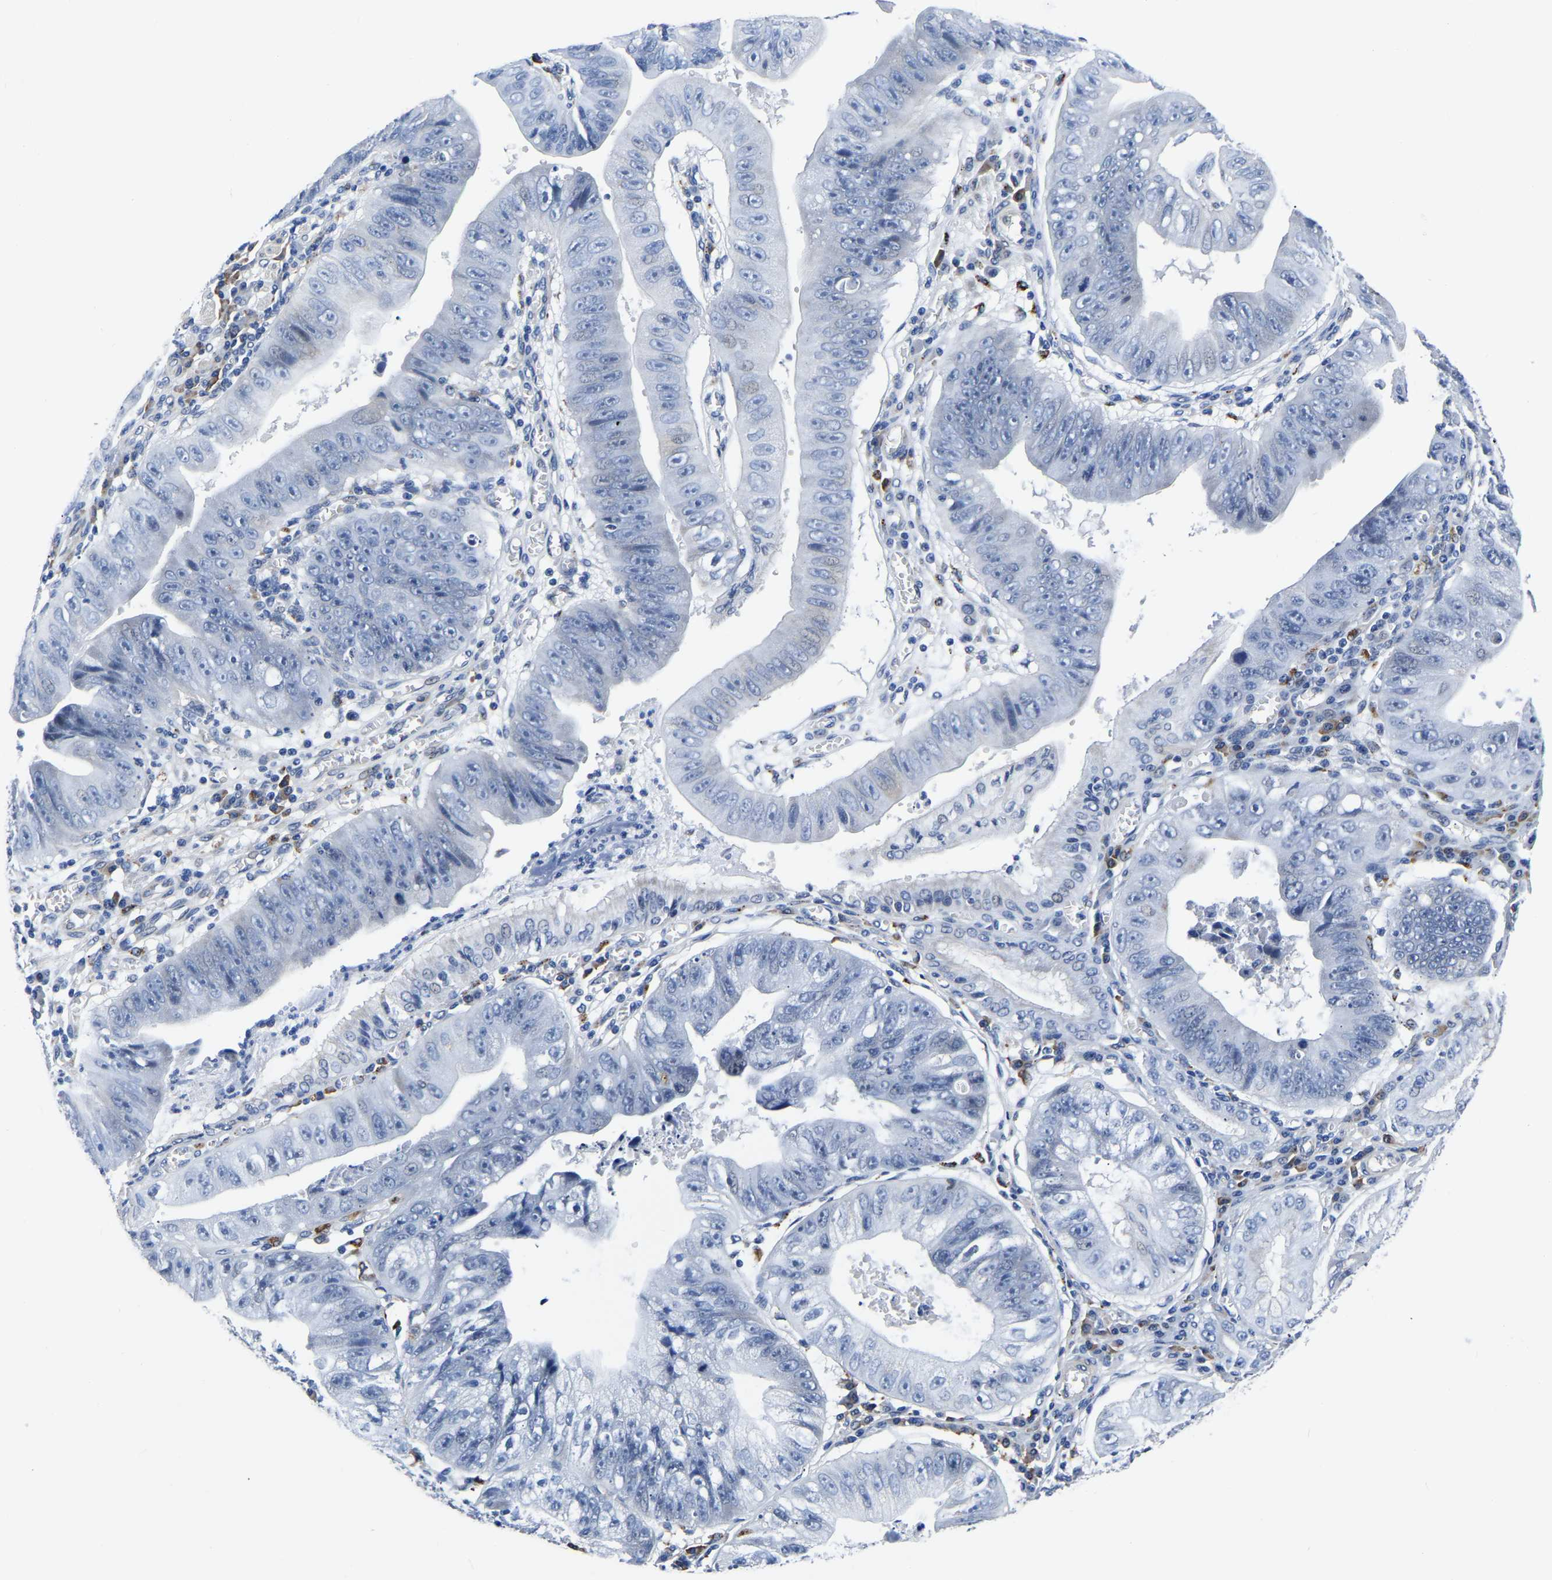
{"staining": {"intensity": "negative", "quantity": "none", "location": "none"}, "tissue": "stomach cancer", "cell_type": "Tumor cells", "image_type": "cancer", "snomed": [{"axis": "morphology", "description": "Adenocarcinoma, NOS"}, {"axis": "topography", "description": "Stomach"}], "caption": "The image demonstrates no staining of tumor cells in stomach cancer.", "gene": "PDLIM7", "patient": {"sex": "male", "age": 59}}